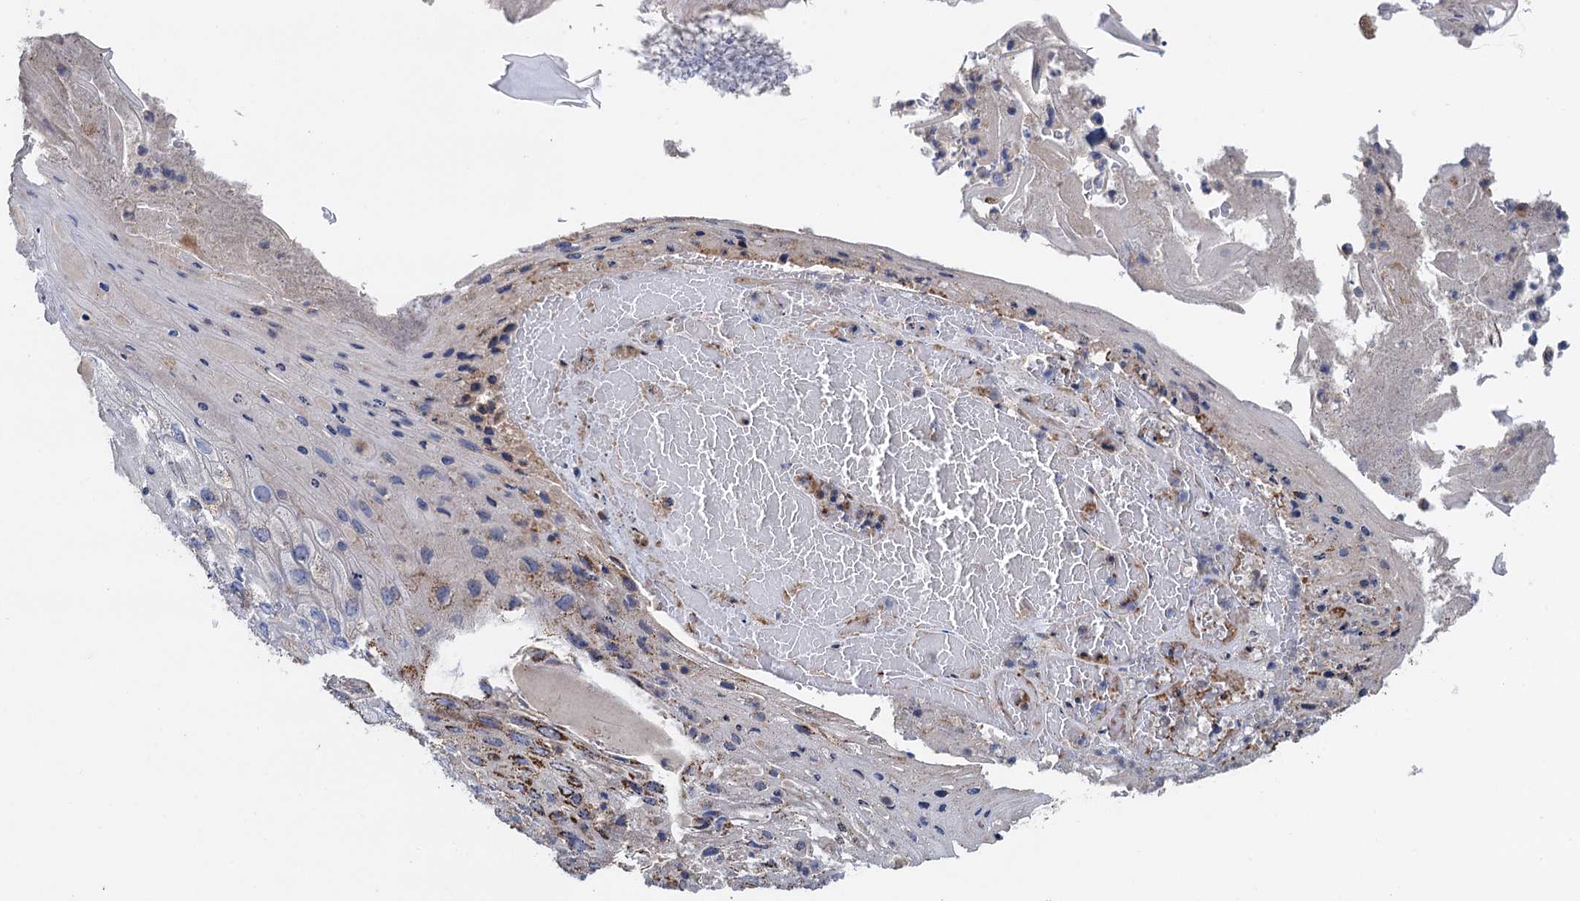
{"staining": {"intensity": "strong", "quantity": "<25%", "location": "cytoplasmic/membranous"}, "tissue": "skin cancer", "cell_type": "Tumor cells", "image_type": "cancer", "snomed": [{"axis": "morphology", "description": "Squamous cell carcinoma, NOS"}, {"axis": "topography", "description": "Skin"}], "caption": "Approximately <25% of tumor cells in skin cancer (squamous cell carcinoma) reveal strong cytoplasmic/membranous protein positivity as visualized by brown immunohistochemical staining.", "gene": "GCSH", "patient": {"sex": "female", "age": 88}}